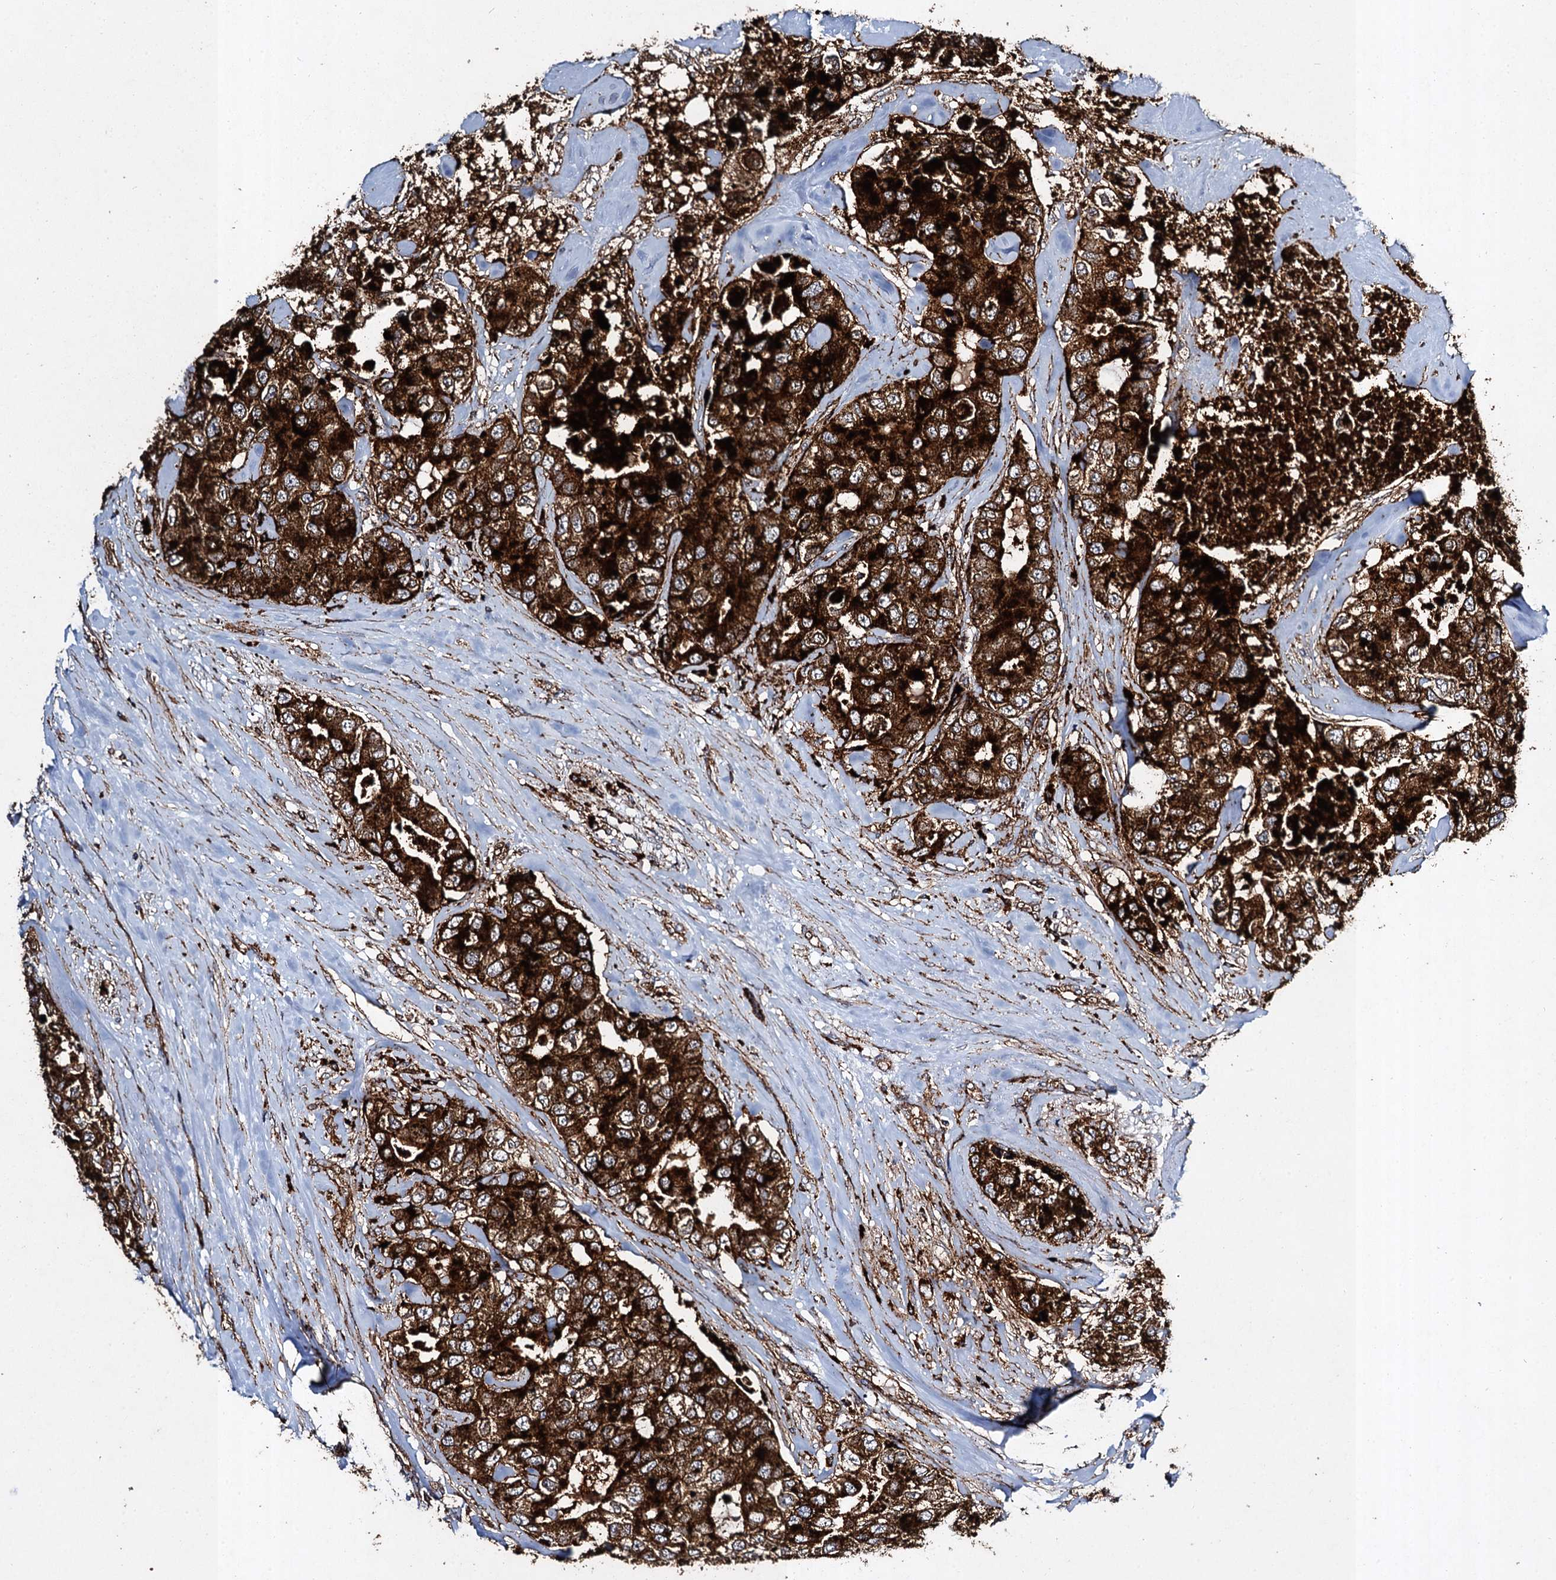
{"staining": {"intensity": "strong", "quantity": ">75%", "location": "cytoplasmic/membranous"}, "tissue": "breast cancer", "cell_type": "Tumor cells", "image_type": "cancer", "snomed": [{"axis": "morphology", "description": "Duct carcinoma"}, {"axis": "topography", "description": "Breast"}], "caption": "Immunohistochemistry micrograph of neoplastic tissue: infiltrating ductal carcinoma (breast) stained using IHC displays high levels of strong protein expression localized specifically in the cytoplasmic/membranous of tumor cells, appearing as a cytoplasmic/membranous brown color.", "gene": "GBA1", "patient": {"sex": "female", "age": 62}}